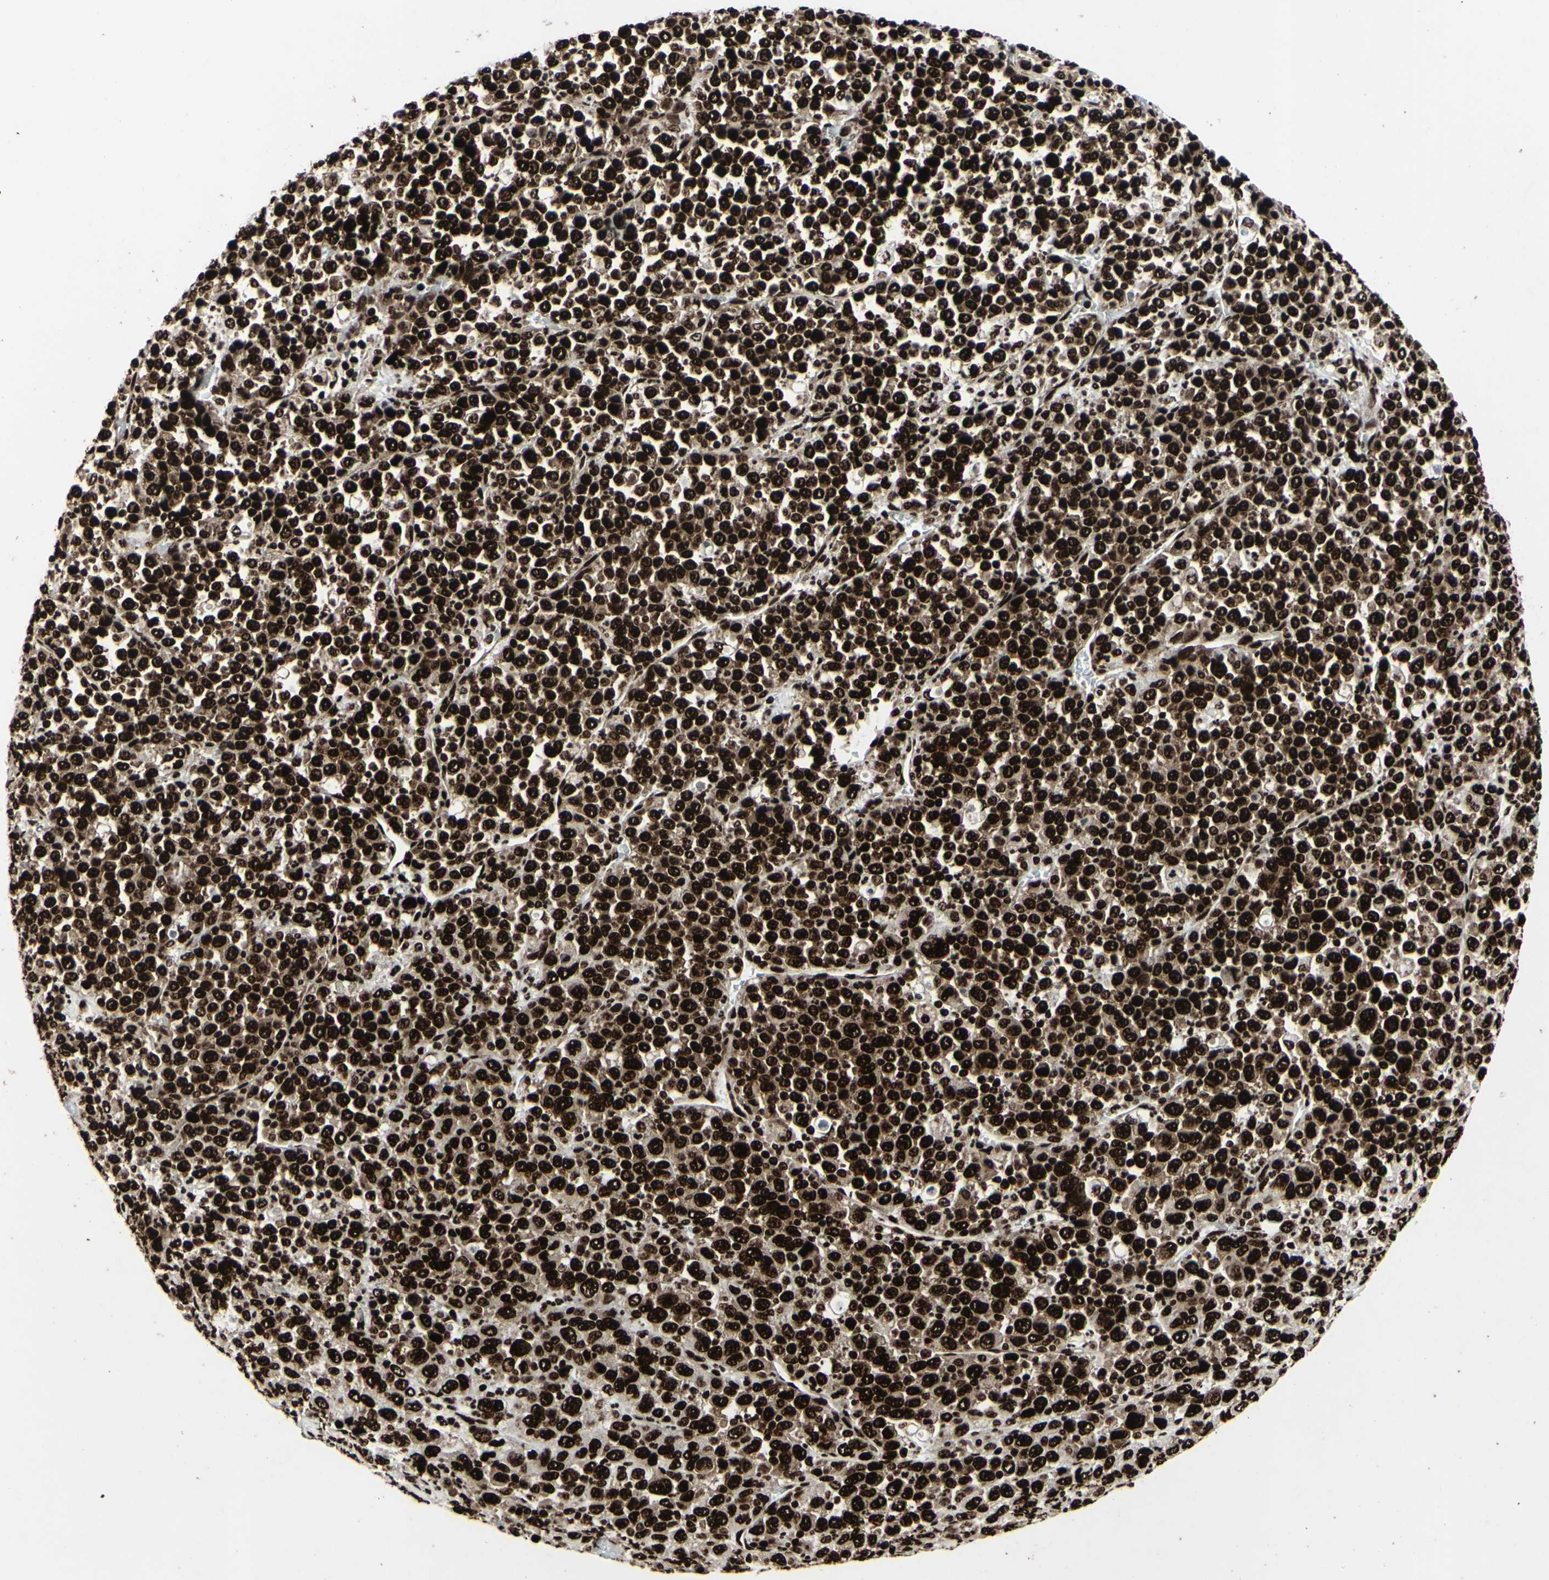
{"staining": {"intensity": "strong", "quantity": ">75%", "location": "nuclear"}, "tissue": "stomach cancer", "cell_type": "Tumor cells", "image_type": "cancer", "snomed": [{"axis": "morphology", "description": "Normal tissue, NOS"}, {"axis": "morphology", "description": "Adenocarcinoma, NOS"}, {"axis": "topography", "description": "Stomach, upper"}, {"axis": "topography", "description": "Stomach"}], "caption": "Immunohistochemistry micrograph of human adenocarcinoma (stomach) stained for a protein (brown), which demonstrates high levels of strong nuclear positivity in about >75% of tumor cells.", "gene": "U2AF2", "patient": {"sex": "male", "age": 59}}